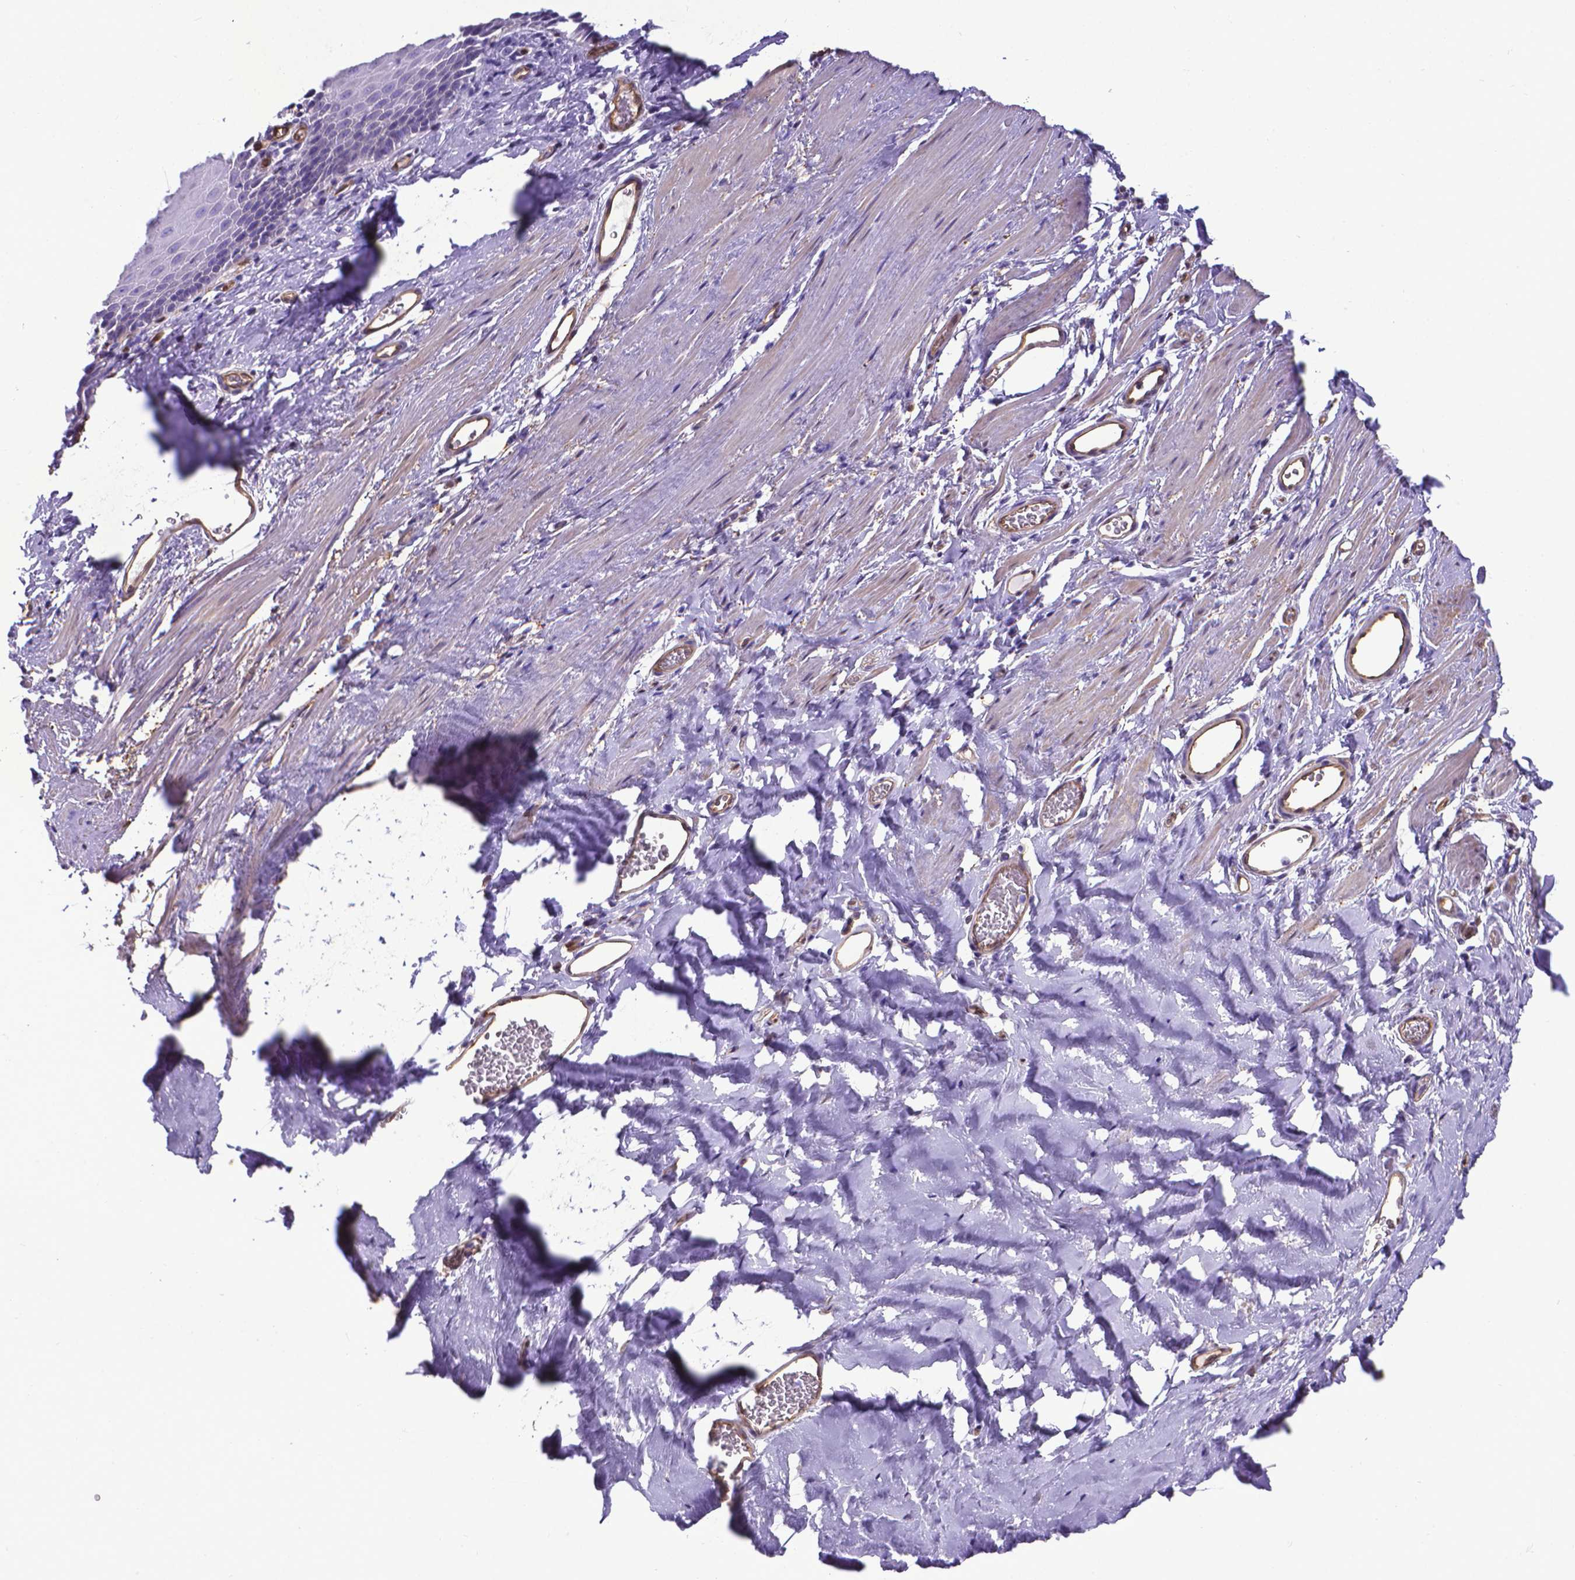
{"staining": {"intensity": "negative", "quantity": "none", "location": "none"}, "tissue": "esophagus", "cell_type": "Squamous epithelial cells", "image_type": "normal", "snomed": [{"axis": "morphology", "description": "Normal tissue, NOS"}, {"axis": "topography", "description": "Esophagus"}], "caption": "DAB immunohistochemical staining of normal esophagus demonstrates no significant expression in squamous epithelial cells.", "gene": "CLIC4", "patient": {"sex": "male", "age": 64}}